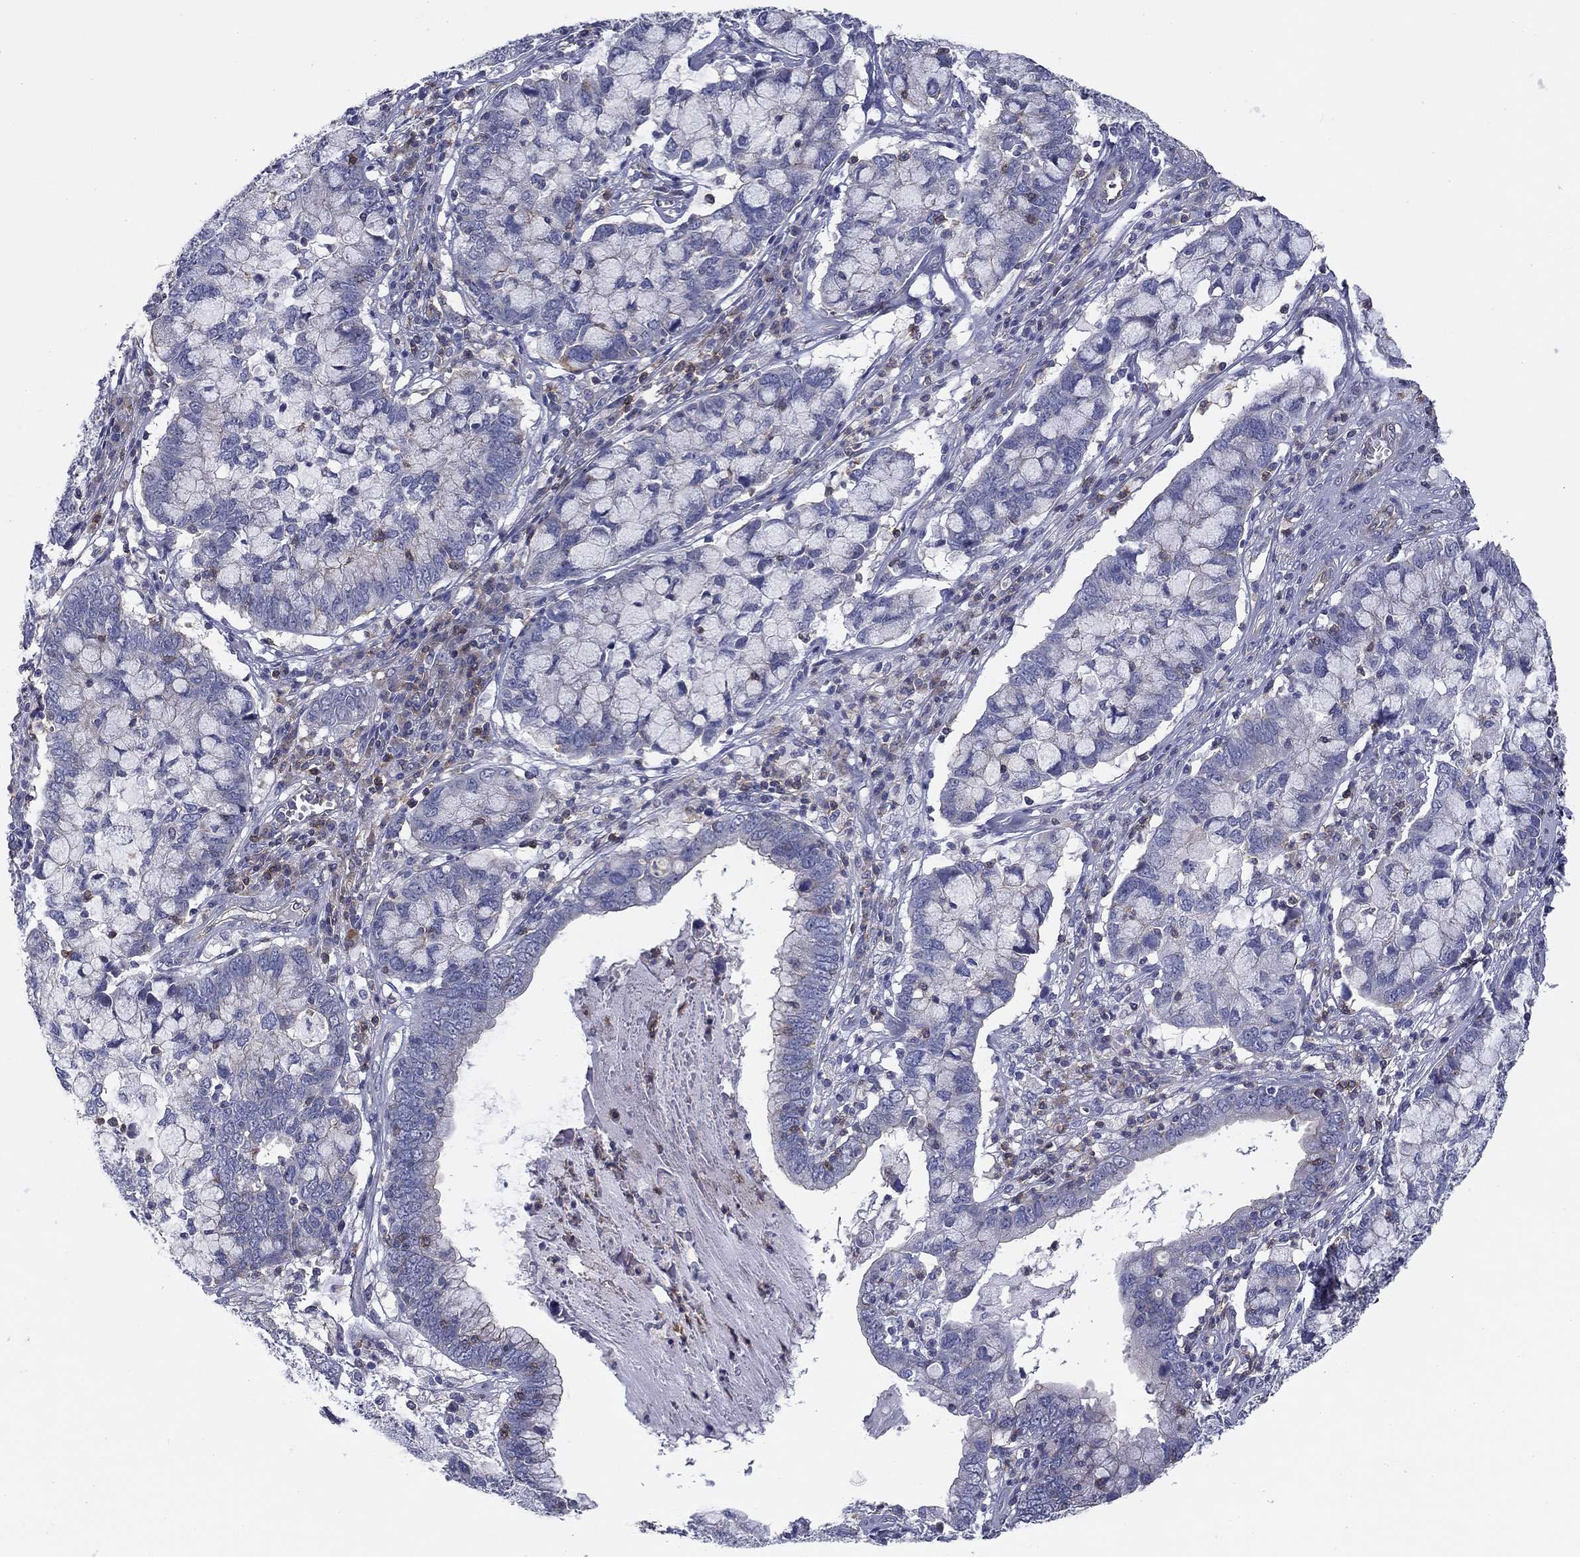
{"staining": {"intensity": "negative", "quantity": "none", "location": "none"}, "tissue": "cervical cancer", "cell_type": "Tumor cells", "image_type": "cancer", "snomed": [{"axis": "morphology", "description": "Adenocarcinoma, NOS"}, {"axis": "topography", "description": "Cervix"}], "caption": "DAB immunohistochemical staining of human cervical adenocarcinoma demonstrates no significant staining in tumor cells.", "gene": "SIT1", "patient": {"sex": "female", "age": 40}}